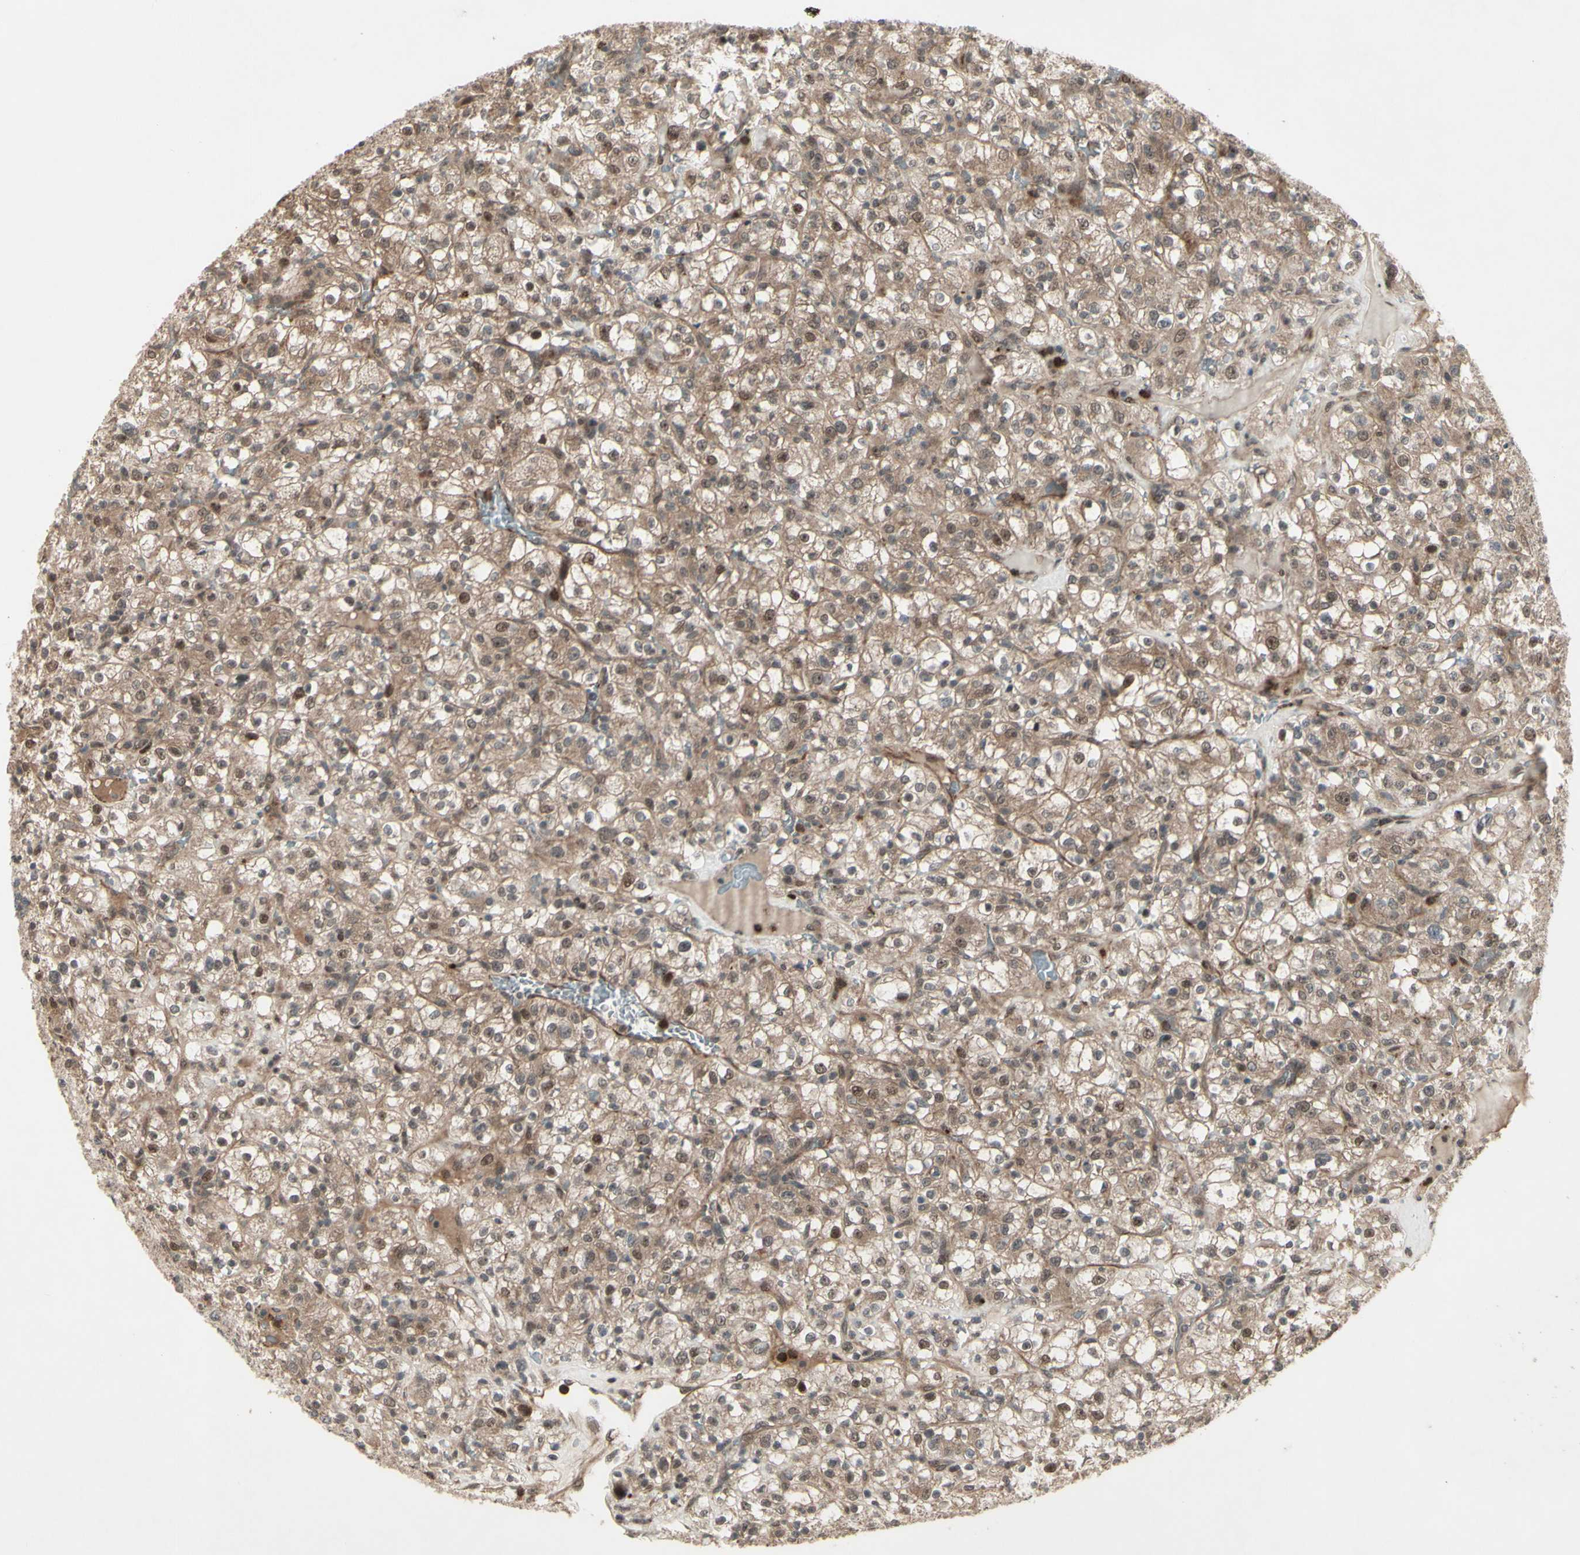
{"staining": {"intensity": "moderate", "quantity": ">75%", "location": "cytoplasmic/membranous,nuclear"}, "tissue": "renal cancer", "cell_type": "Tumor cells", "image_type": "cancer", "snomed": [{"axis": "morphology", "description": "Normal tissue, NOS"}, {"axis": "morphology", "description": "Adenocarcinoma, NOS"}, {"axis": "topography", "description": "Kidney"}], "caption": "Immunohistochemistry (IHC) photomicrograph of human renal adenocarcinoma stained for a protein (brown), which reveals medium levels of moderate cytoplasmic/membranous and nuclear expression in approximately >75% of tumor cells.", "gene": "MLF2", "patient": {"sex": "female", "age": 72}}